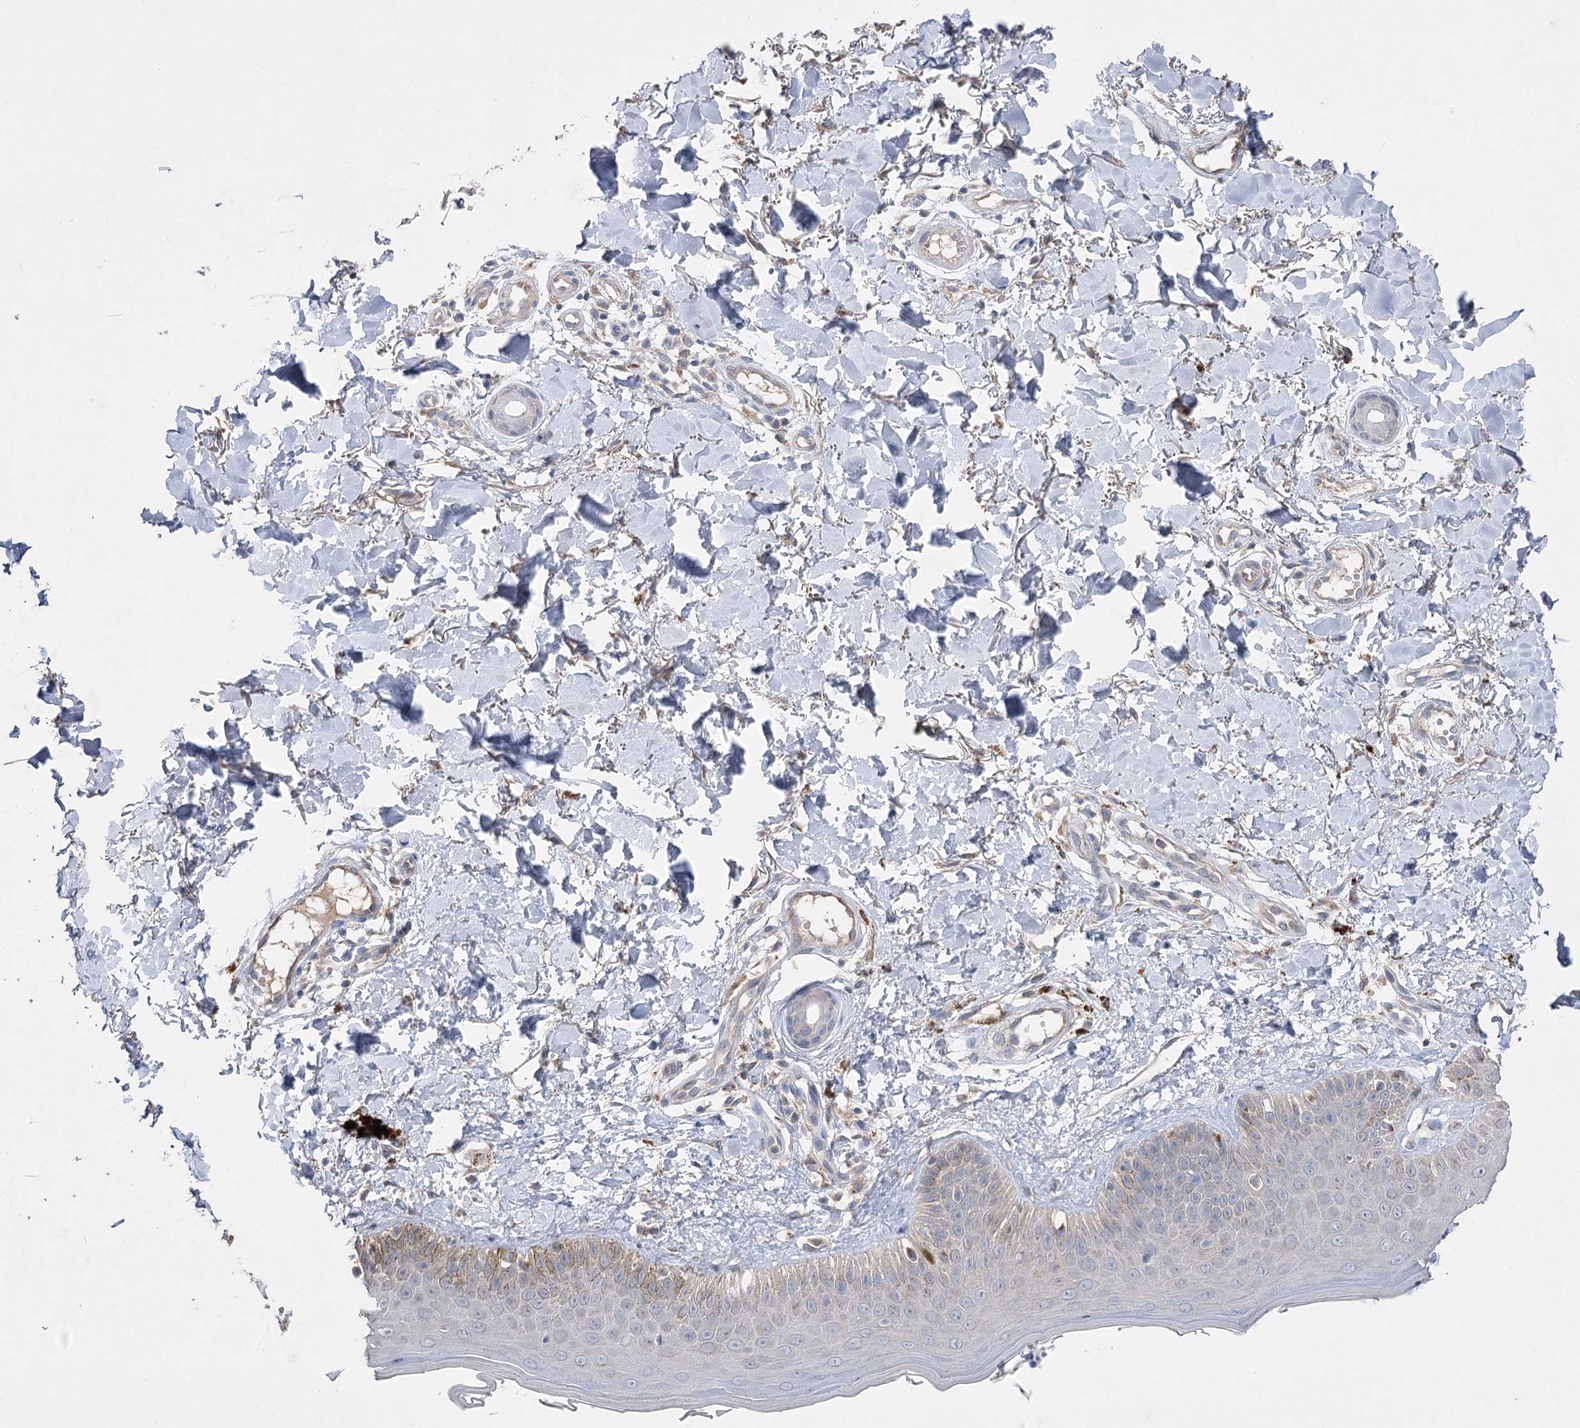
{"staining": {"intensity": "weak", "quantity": ">75%", "location": "cytoplasmic/membranous"}, "tissue": "skin", "cell_type": "Fibroblasts", "image_type": "normal", "snomed": [{"axis": "morphology", "description": "Normal tissue, NOS"}, {"axis": "topography", "description": "Skin"}], "caption": "Weak cytoplasmic/membranous positivity is seen in approximately >75% of fibroblasts in benign skin. (IHC, brightfield microscopy, high magnification).", "gene": "IL1RAP", "patient": {"sex": "male", "age": 52}}